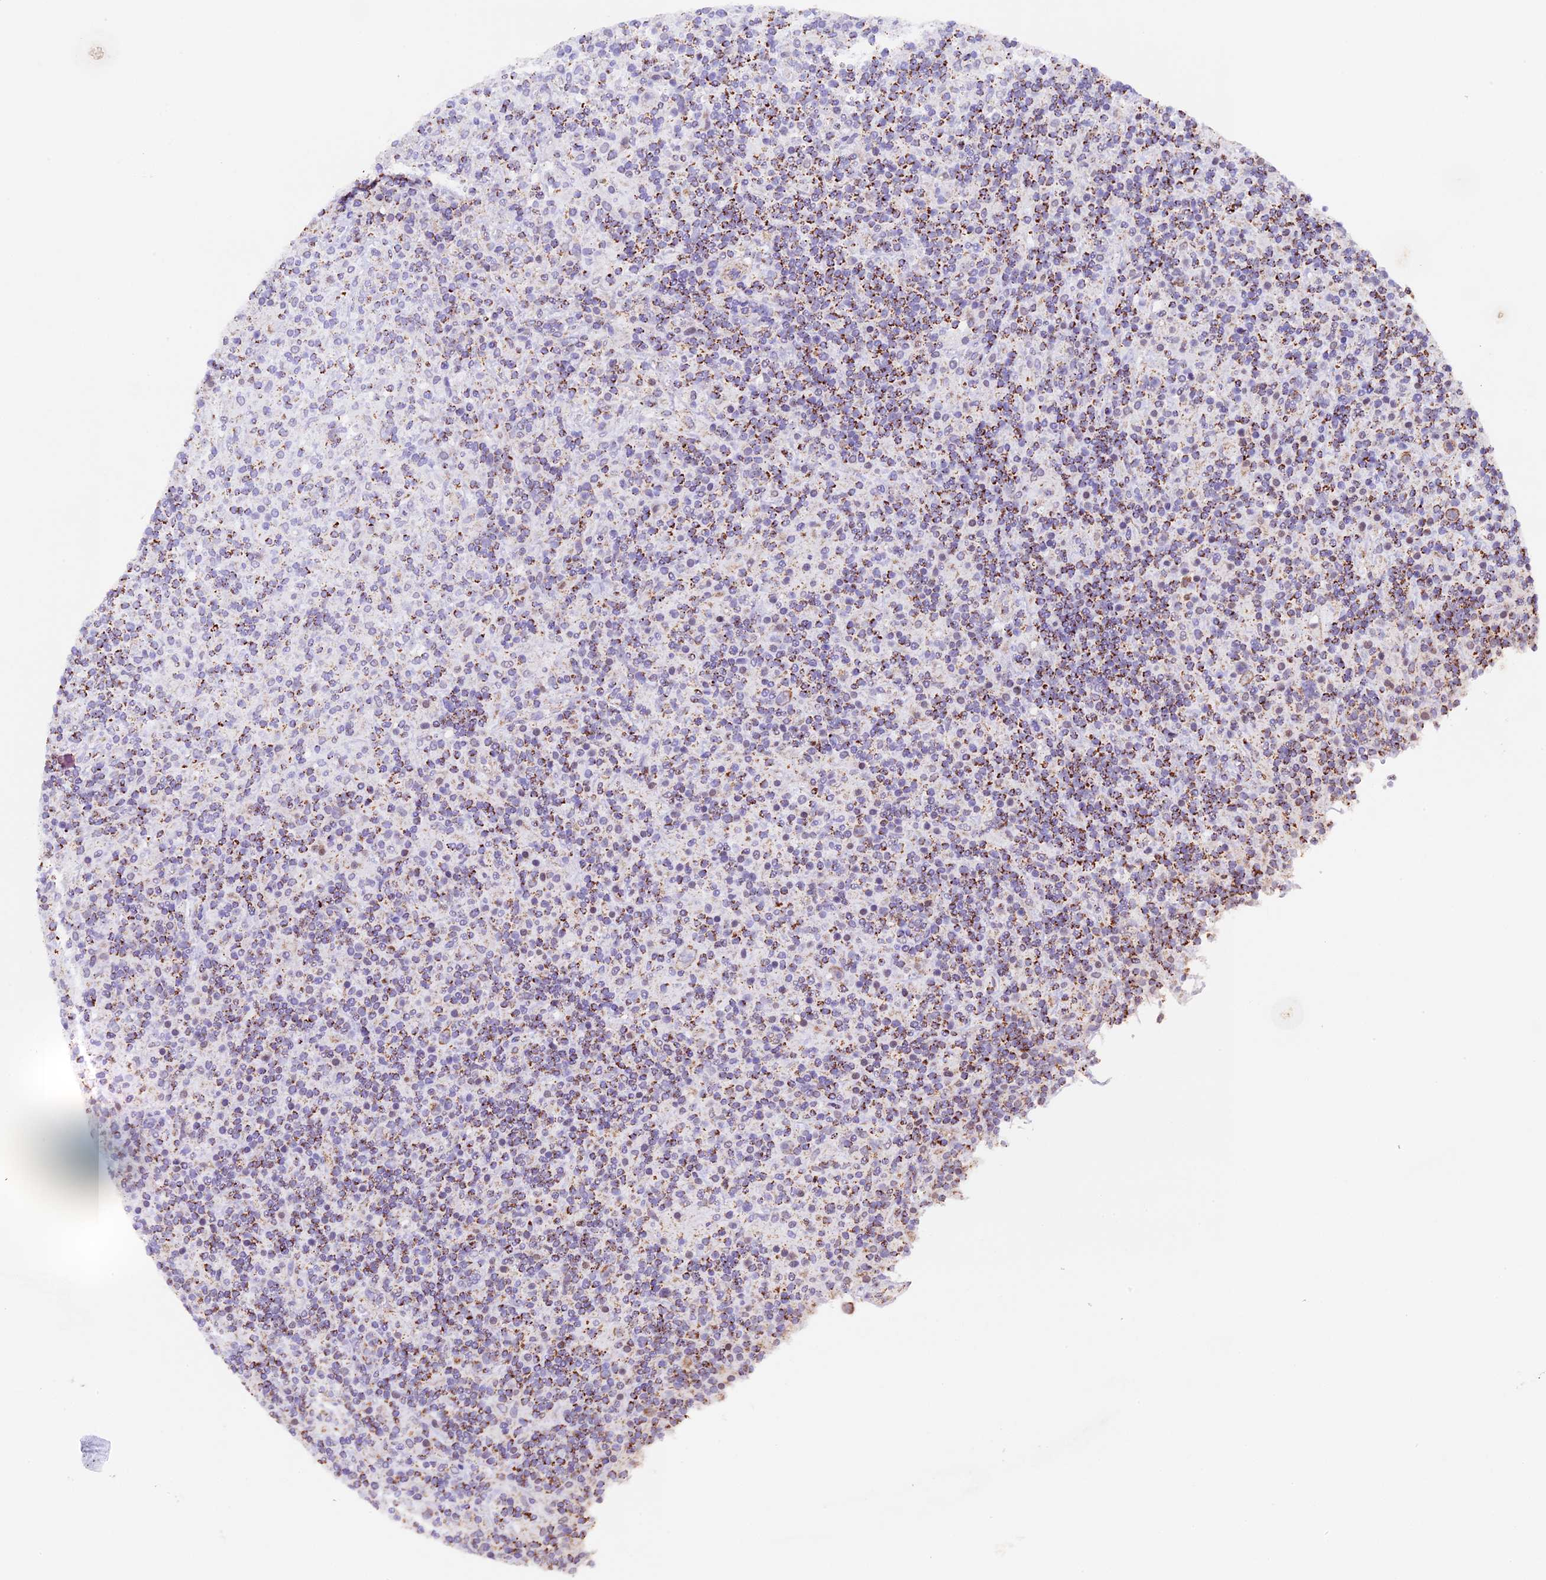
{"staining": {"intensity": "moderate", "quantity": "25%-75%", "location": "cytoplasmic/membranous"}, "tissue": "lymphoma", "cell_type": "Tumor cells", "image_type": "cancer", "snomed": [{"axis": "morphology", "description": "Hodgkin's disease, NOS"}, {"axis": "topography", "description": "Lymph node"}], "caption": "Protein expression by immunohistochemistry exhibits moderate cytoplasmic/membranous expression in about 25%-75% of tumor cells in lymphoma.", "gene": "TFAM", "patient": {"sex": "male", "age": 70}}